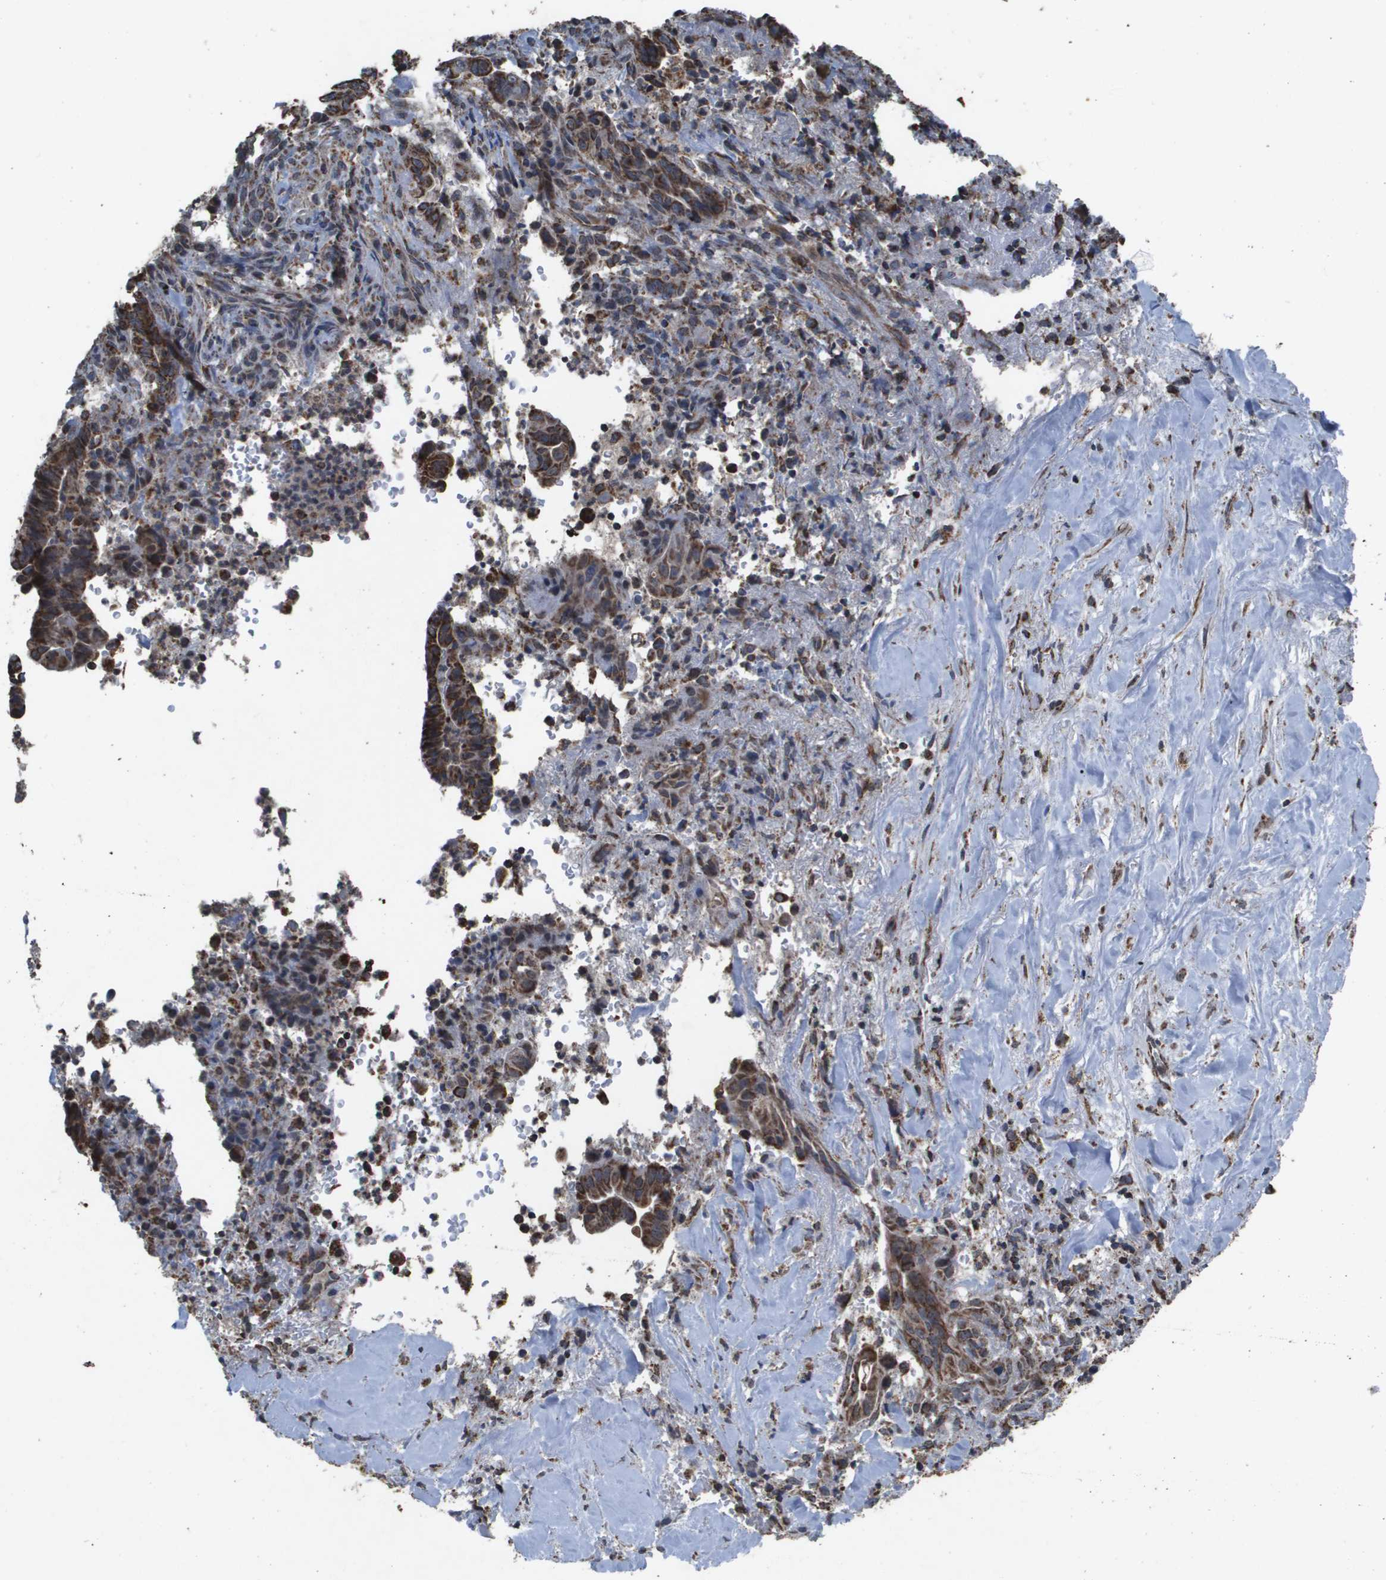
{"staining": {"intensity": "moderate", "quantity": ">75%", "location": "cytoplasmic/membranous"}, "tissue": "liver cancer", "cell_type": "Tumor cells", "image_type": "cancer", "snomed": [{"axis": "morphology", "description": "Cholangiocarcinoma"}, {"axis": "topography", "description": "Liver"}], "caption": "Liver cancer was stained to show a protein in brown. There is medium levels of moderate cytoplasmic/membranous staining in about >75% of tumor cells. (Brightfield microscopy of DAB IHC at high magnification).", "gene": "HSPE1", "patient": {"sex": "female", "age": 67}}